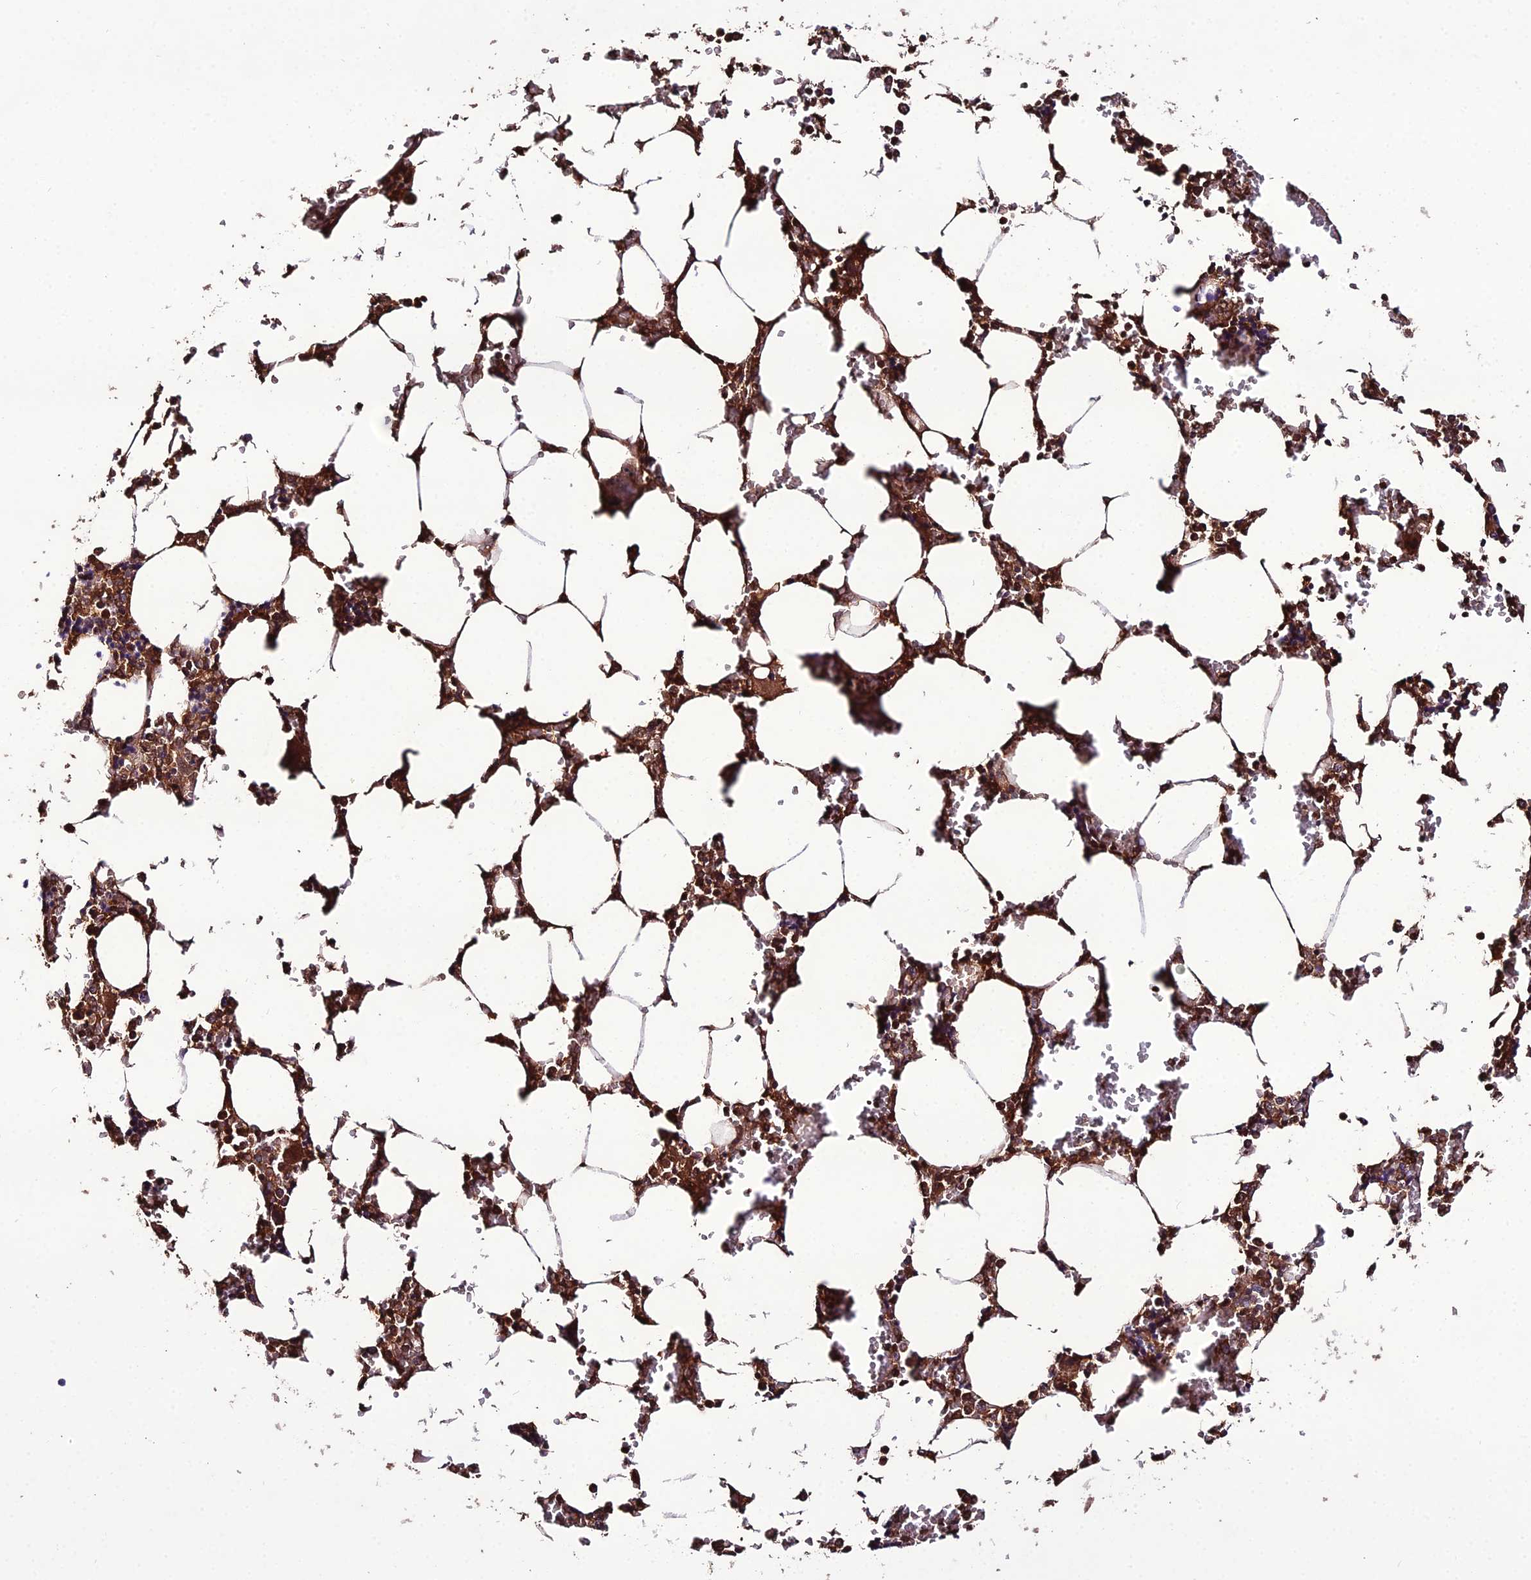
{"staining": {"intensity": "moderate", "quantity": "25%-75%", "location": "cytoplasmic/membranous"}, "tissue": "bone marrow", "cell_type": "Hematopoietic cells", "image_type": "normal", "snomed": [{"axis": "morphology", "description": "Normal tissue, NOS"}, {"axis": "topography", "description": "Bone marrow"}], "caption": "Immunohistochemistry staining of benign bone marrow, which demonstrates medium levels of moderate cytoplasmic/membranous positivity in approximately 25%-75% of hematopoietic cells indicating moderate cytoplasmic/membranous protein staining. The staining was performed using DAB (3,3'-diaminobenzidine) (brown) for protein detection and nuclei were counterstained in hematoxylin (blue).", "gene": "KCTD16", "patient": {"sex": "male", "age": 64}}